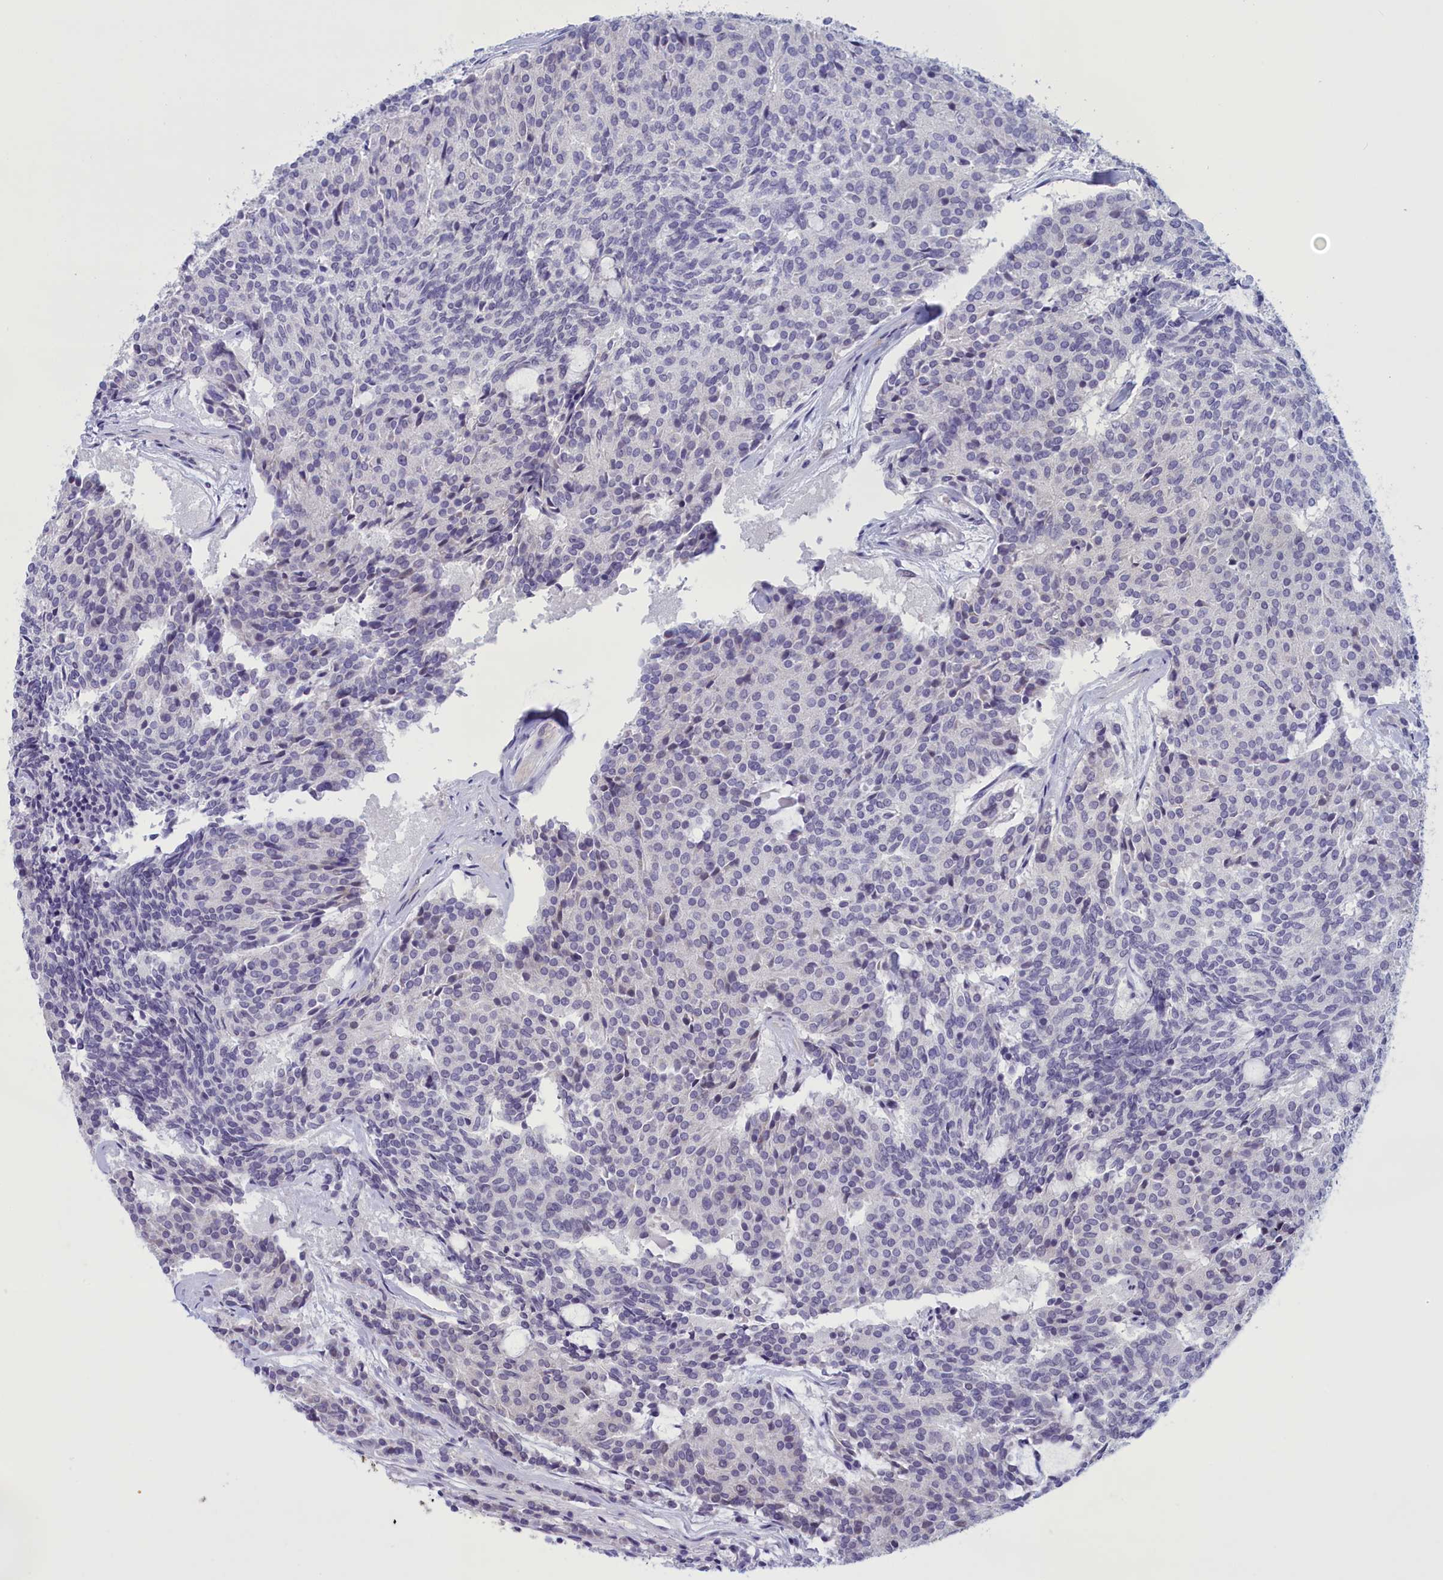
{"staining": {"intensity": "negative", "quantity": "none", "location": "none"}, "tissue": "carcinoid", "cell_type": "Tumor cells", "image_type": "cancer", "snomed": [{"axis": "morphology", "description": "Carcinoid, malignant, NOS"}, {"axis": "topography", "description": "Pancreas"}], "caption": "This histopathology image is of malignant carcinoid stained with immunohistochemistry (IHC) to label a protein in brown with the nuclei are counter-stained blue. There is no expression in tumor cells. The staining is performed using DAB (3,3'-diaminobenzidine) brown chromogen with nuclei counter-stained in using hematoxylin.", "gene": "ELOA2", "patient": {"sex": "female", "age": 54}}